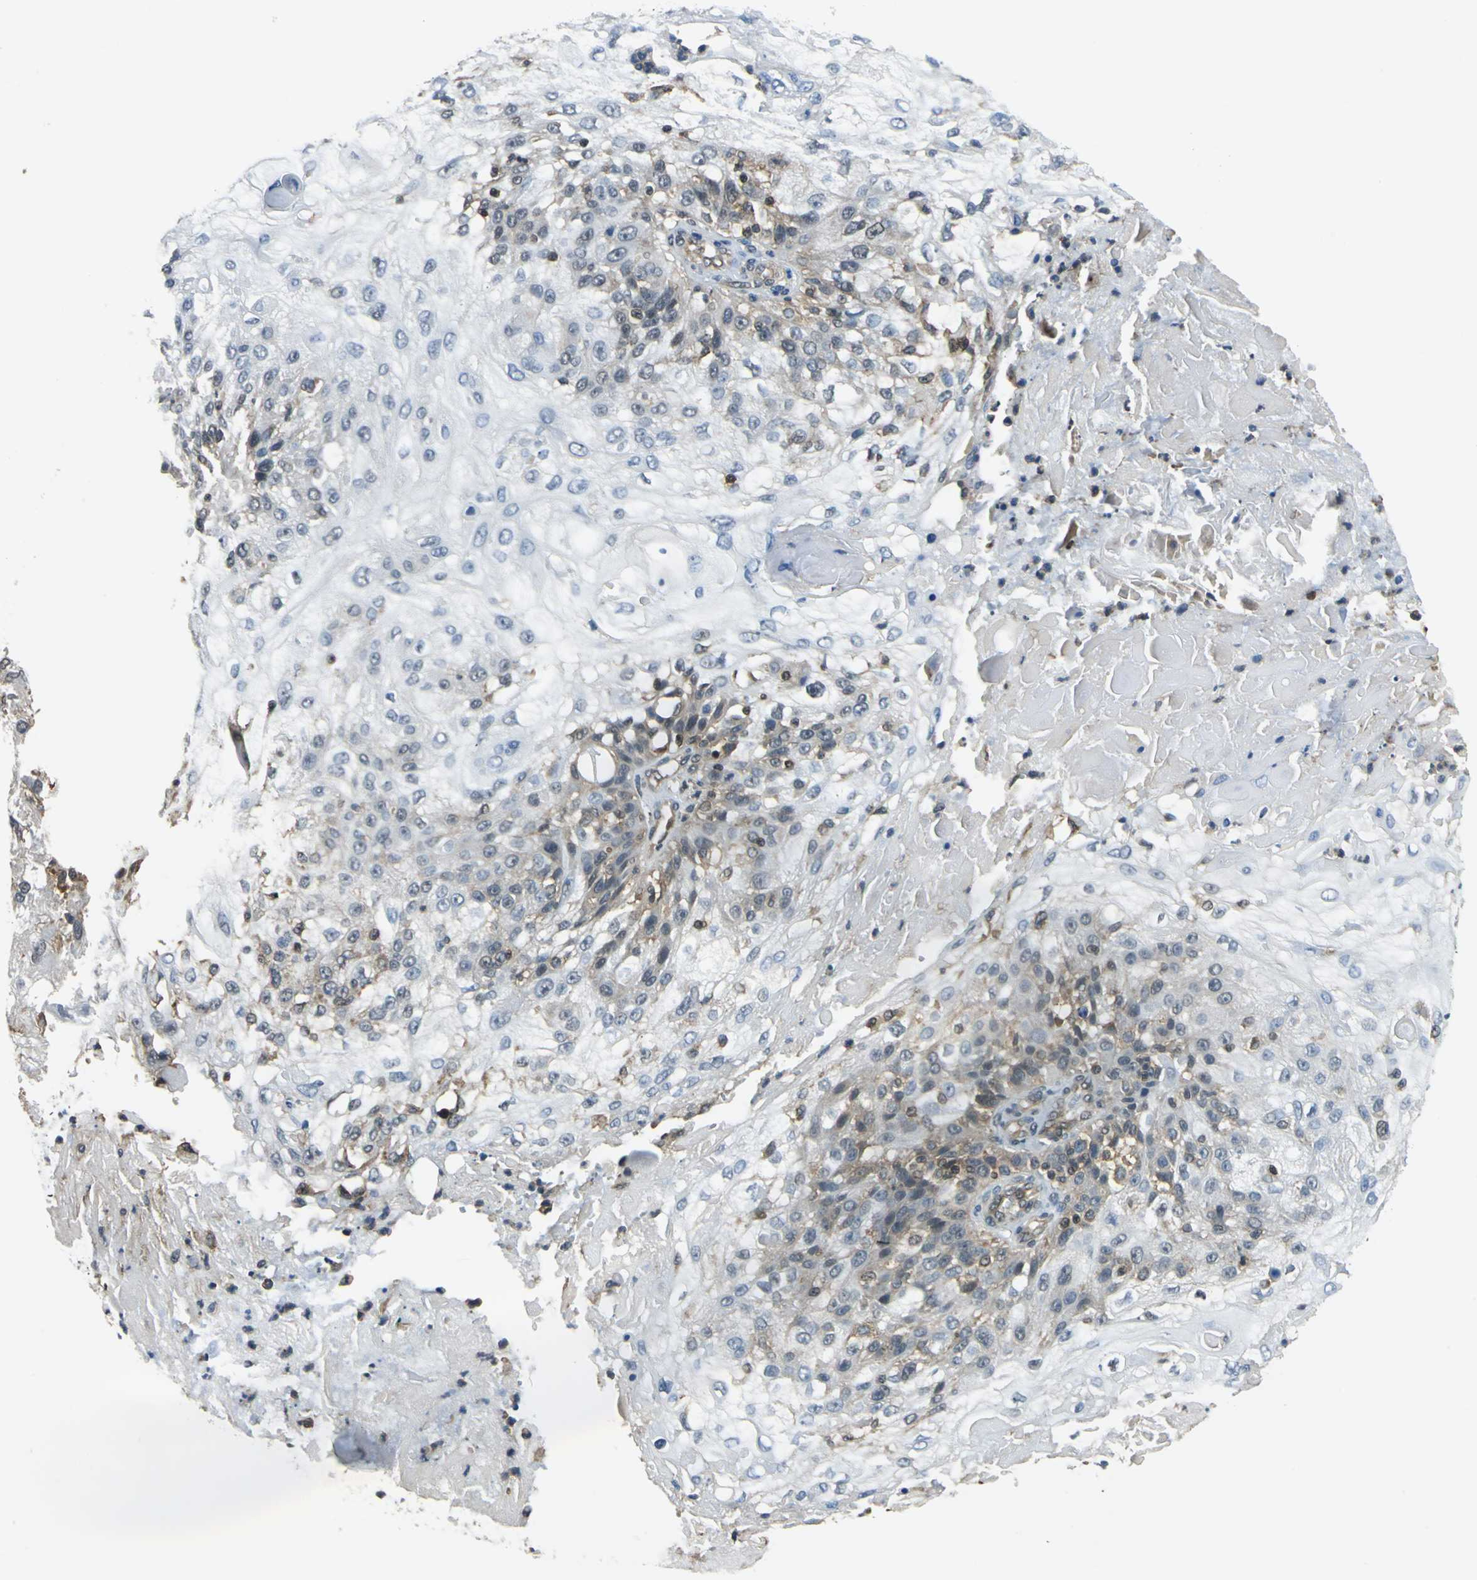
{"staining": {"intensity": "moderate", "quantity": "25%-75%", "location": "cytoplasmic/membranous,nuclear"}, "tissue": "skin cancer", "cell_type": "Tumor cells", "image_type": "cancer", "snomed": [{"axis": "morphology", "description": "Normal tissue, NOS"}, {"axis": "morphology", "description": "Squamous cell carcinoma, NOS"}, {"axis": "topography", "description": "Skin"}], "caption": "Brown immunohistochemical staining in skin cancer (squamous cell carcinoma) reveals moderate cytoplasmic/membranous and nuclear positivity in approximately 25%-75% of tumor cells.", "gene": "ARPC3", "patient": {"sex": "female", "age": 83}}